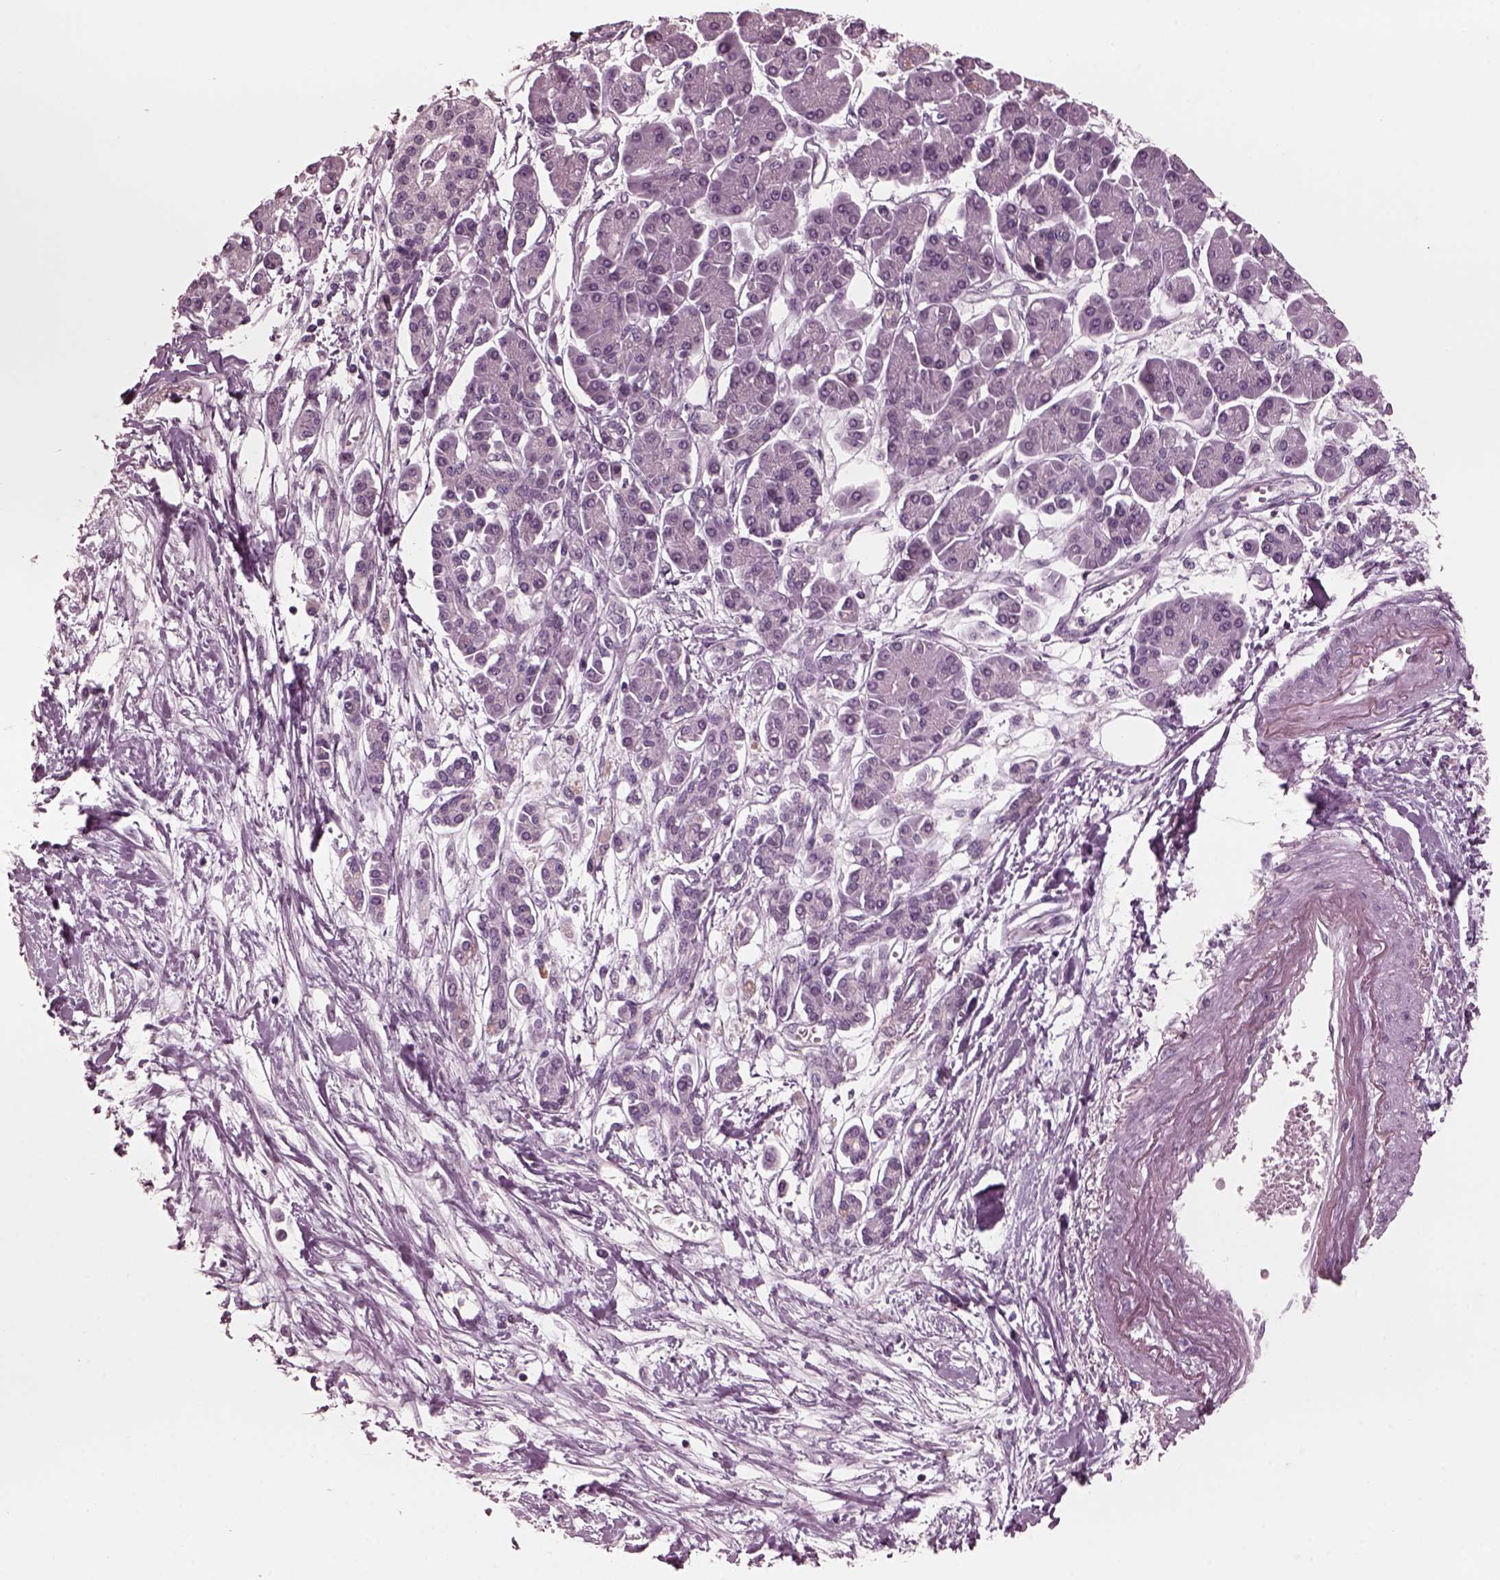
{"staining": {"intensity": "negative", "quantity": "none", "location": "none"}, "tissue": "pancreatic cancer", "cell_type": "Tumor cells", "image_type": "cancer", "snomed": [{"axis": "morphology", "description": "Adenocarcinoma, NOS"}, {"axis": "topography", "description": "Pancreas"}], "caption": "Tumor cells show no significant protein expression in adenocarcinoma (pancreatic).", "gene": "CGA", "patient": {"sex": "female", "age": 77}}